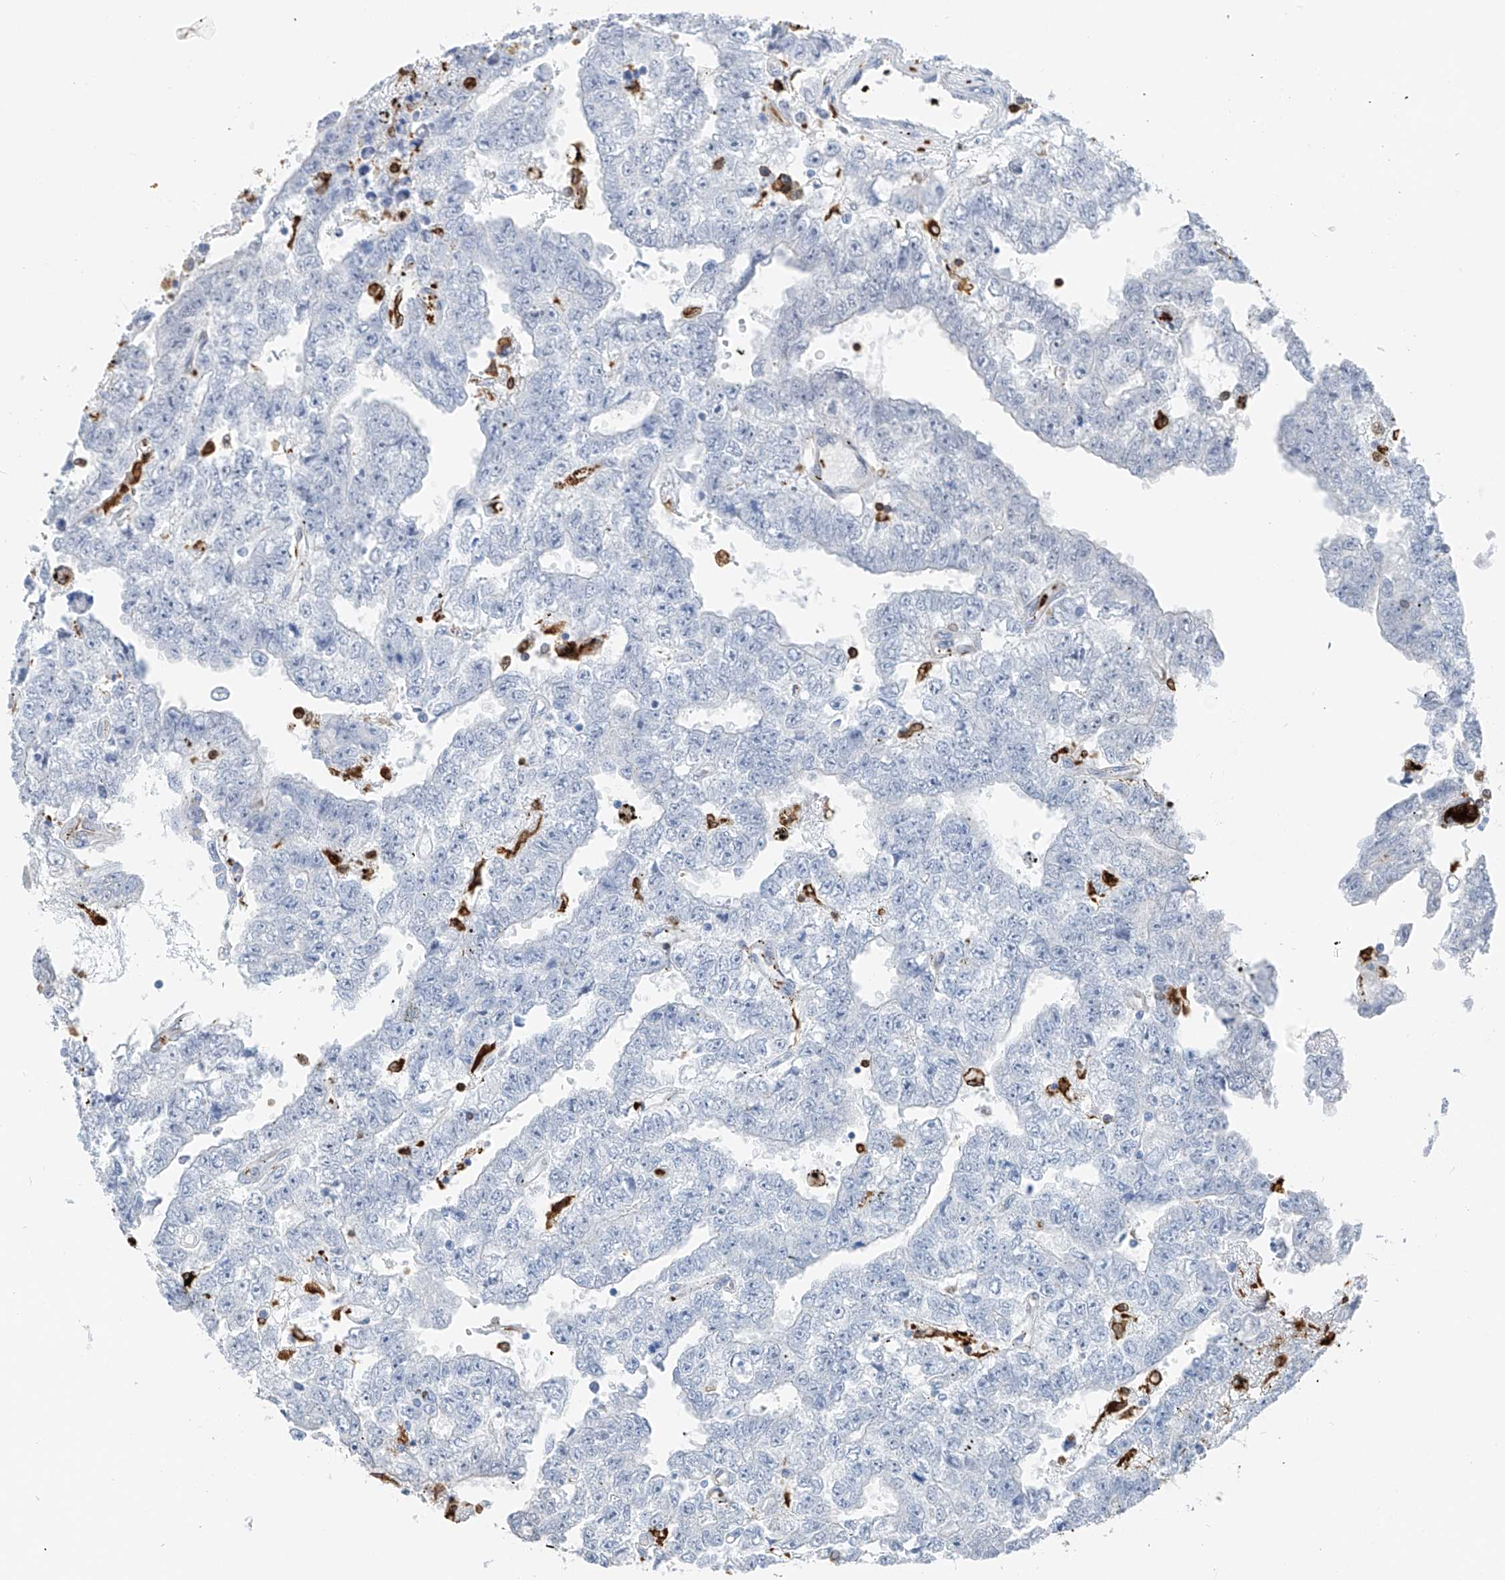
{"staining": {"intensity": "negative", "quantity": "none", "location": "none"}, "tissue": "testis cancer", "cell_type": "Tumor cells", "image_type": "cancer", "snomed": [{"axis": "morphology", "description": "Carcinoma, Embryonal, NOS"}, {"axis": "topography", "description": "Testis"}], "caption": "This is a histopathology image of IHC staining of testis cancer, which shows no expression in tumor cells. The staining is performed using DAB (3,3'-diaminobenzidine) brown chromogen with nuclei counter-stained in using hematoxylin.", "gene": "TBXAS1", "patient": {"sex": "male", "age": 25}}